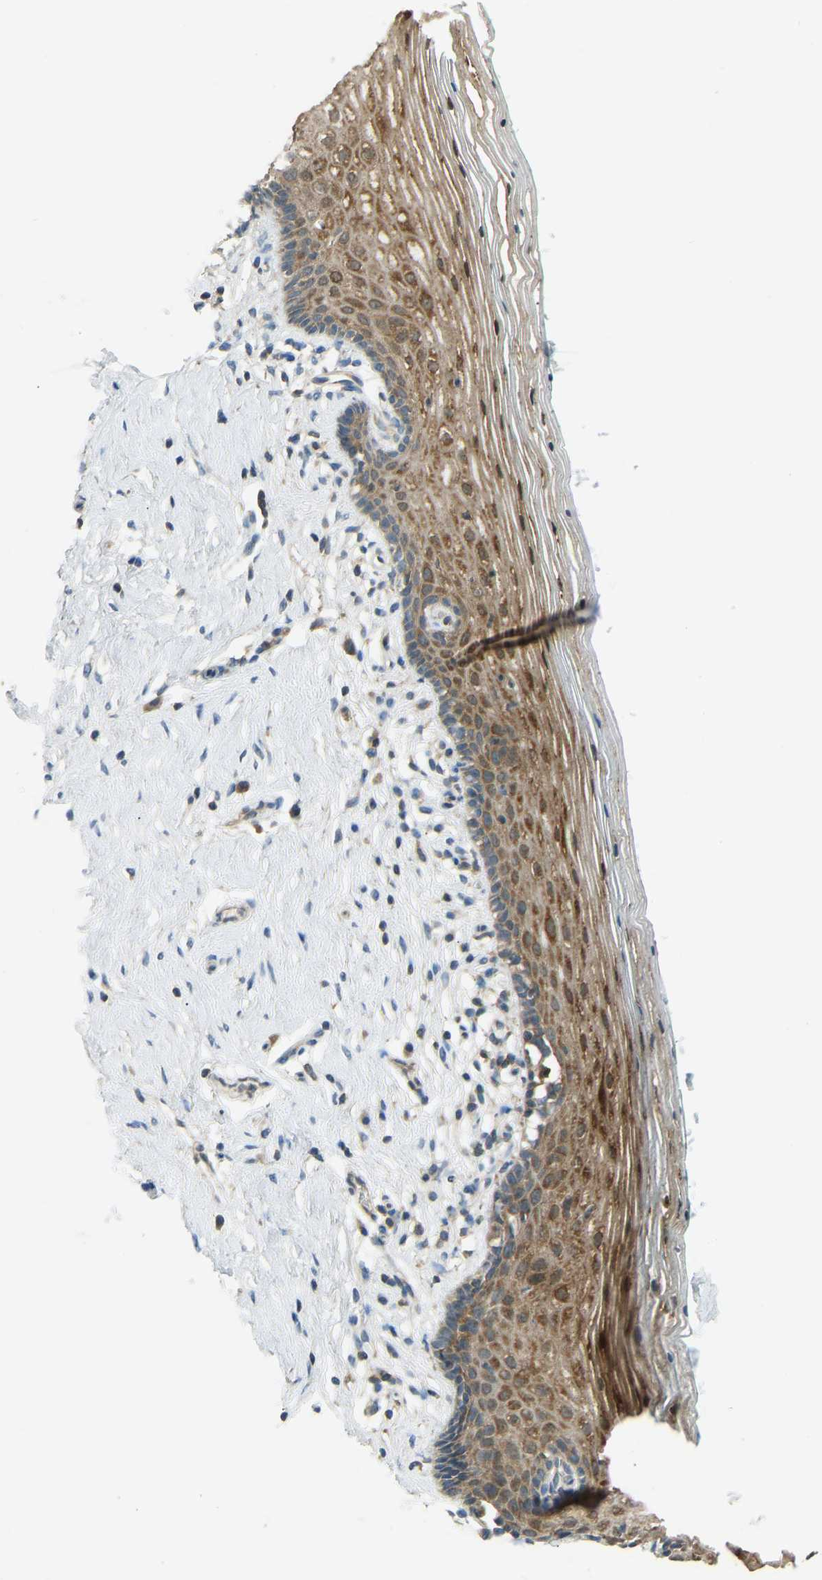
{"staining": {"intensity": "moderate", "quantity": ">75%", "location": "cytoplasmic/membranous"}, "tissue": "vagina", "cell_type": "Squamous epithelial cells", "image_type": "normal", "snomed": [{"axis": "morphology", "description": "Normal tissue, NOS"}, {"axis": "topography", "description": "Vagina"}], "caption": "Human vagina stained for a protein (brown) reveals moderate cytoplasmic/membranous positive staining in approximately >75% of squamous epithelial cells.", "gene": "STAU2", "patient": {"sex": "female", "age": 32}}